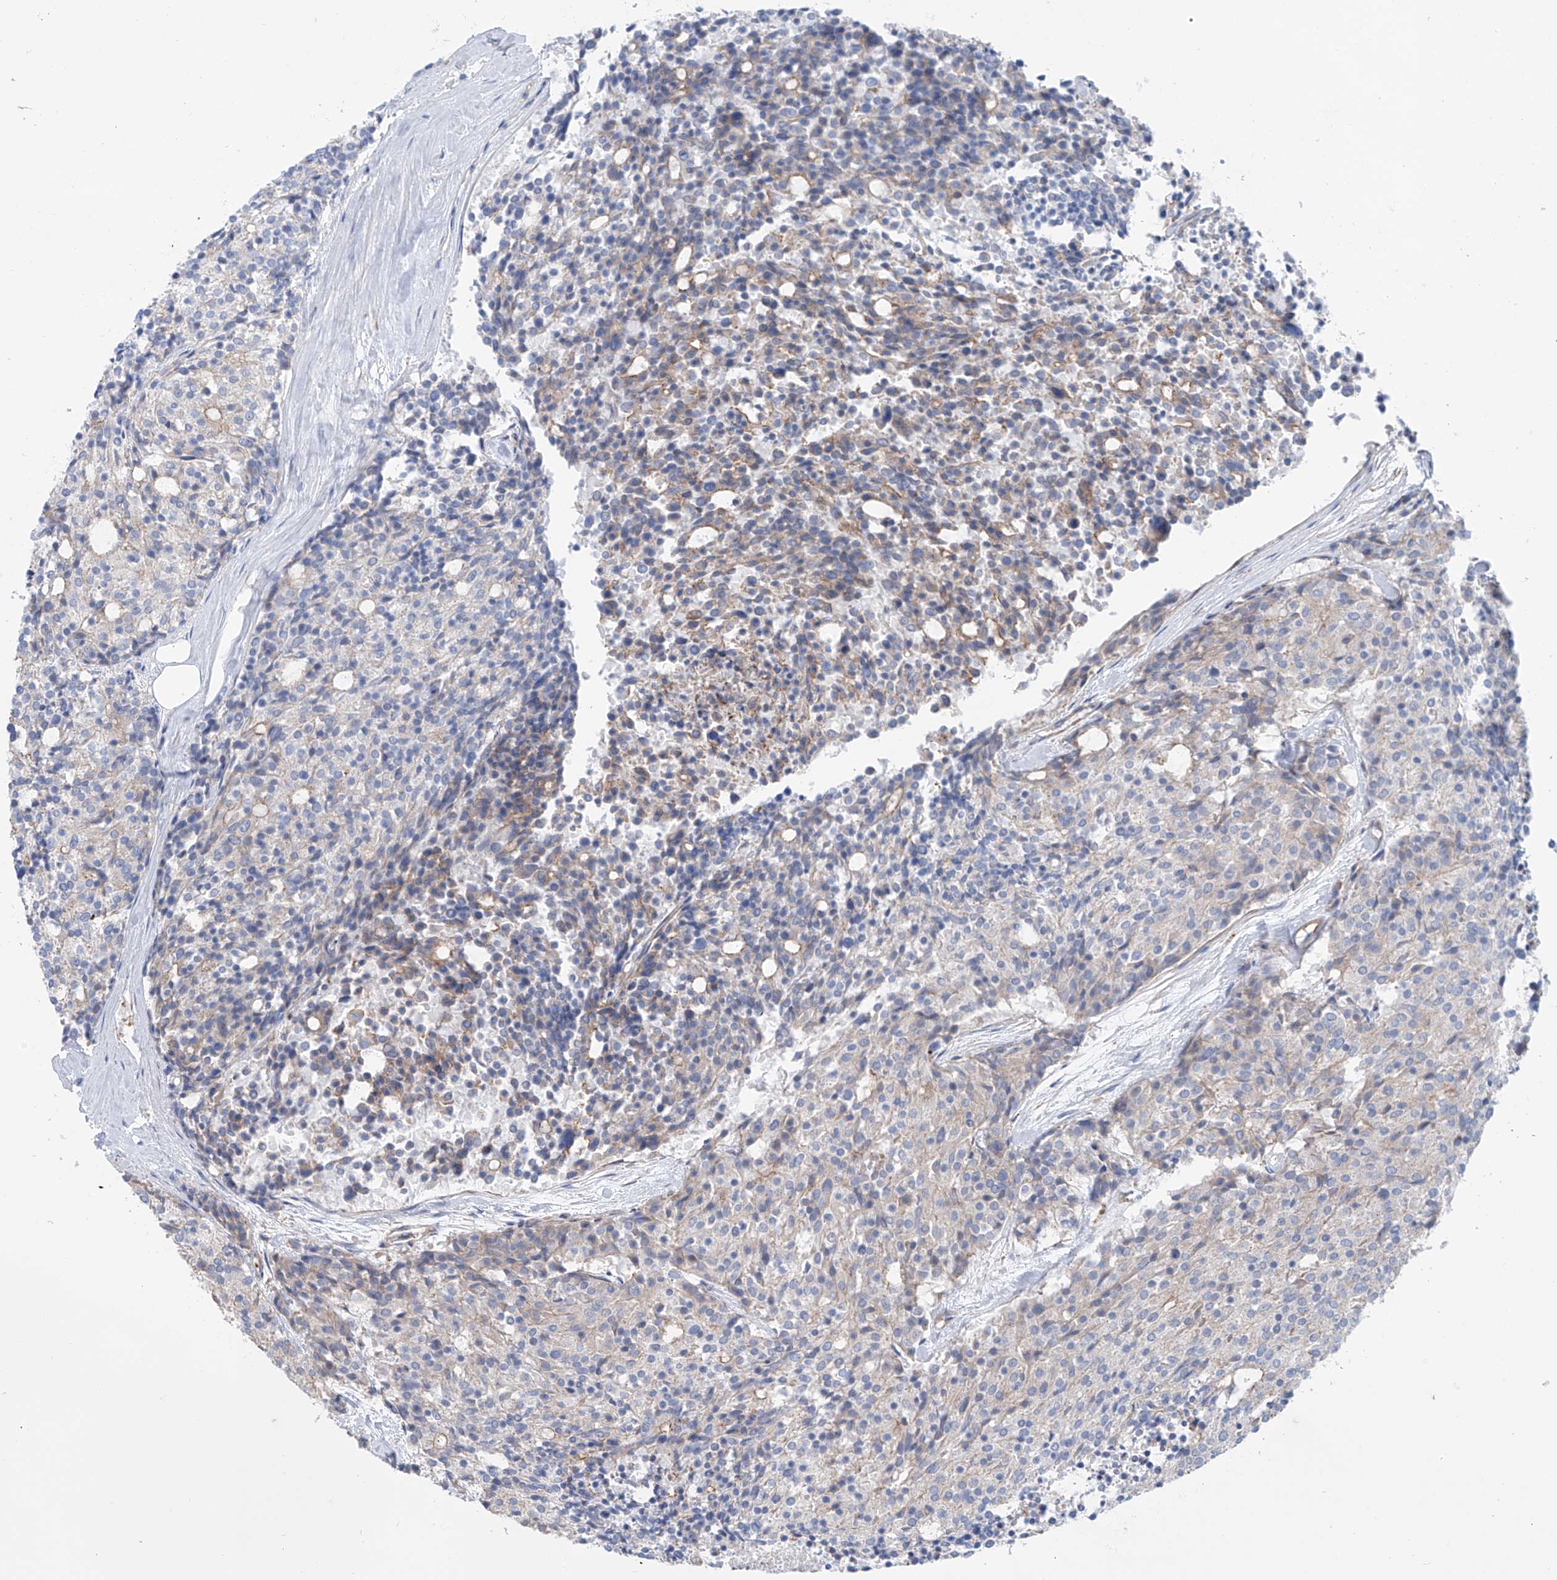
{"staining": {"intensity": "negative", "quantity": "none", "location": "none"}, "tissue": "carcinoid", "cell_type": "Tumor cells", "image_type": "cancer", "snomed": [{"axis": "morphology", "description": "Carcinoid, malignant, NOS"}, {"axis": "topography", "description": "Pancreas"}], "caption": "Immunohistochemical staining of carcinoid (malignant) displays no significant expression in tumor cells.", "gene": "TMEM209", "patient": {"sex": "female", "age": 54}}